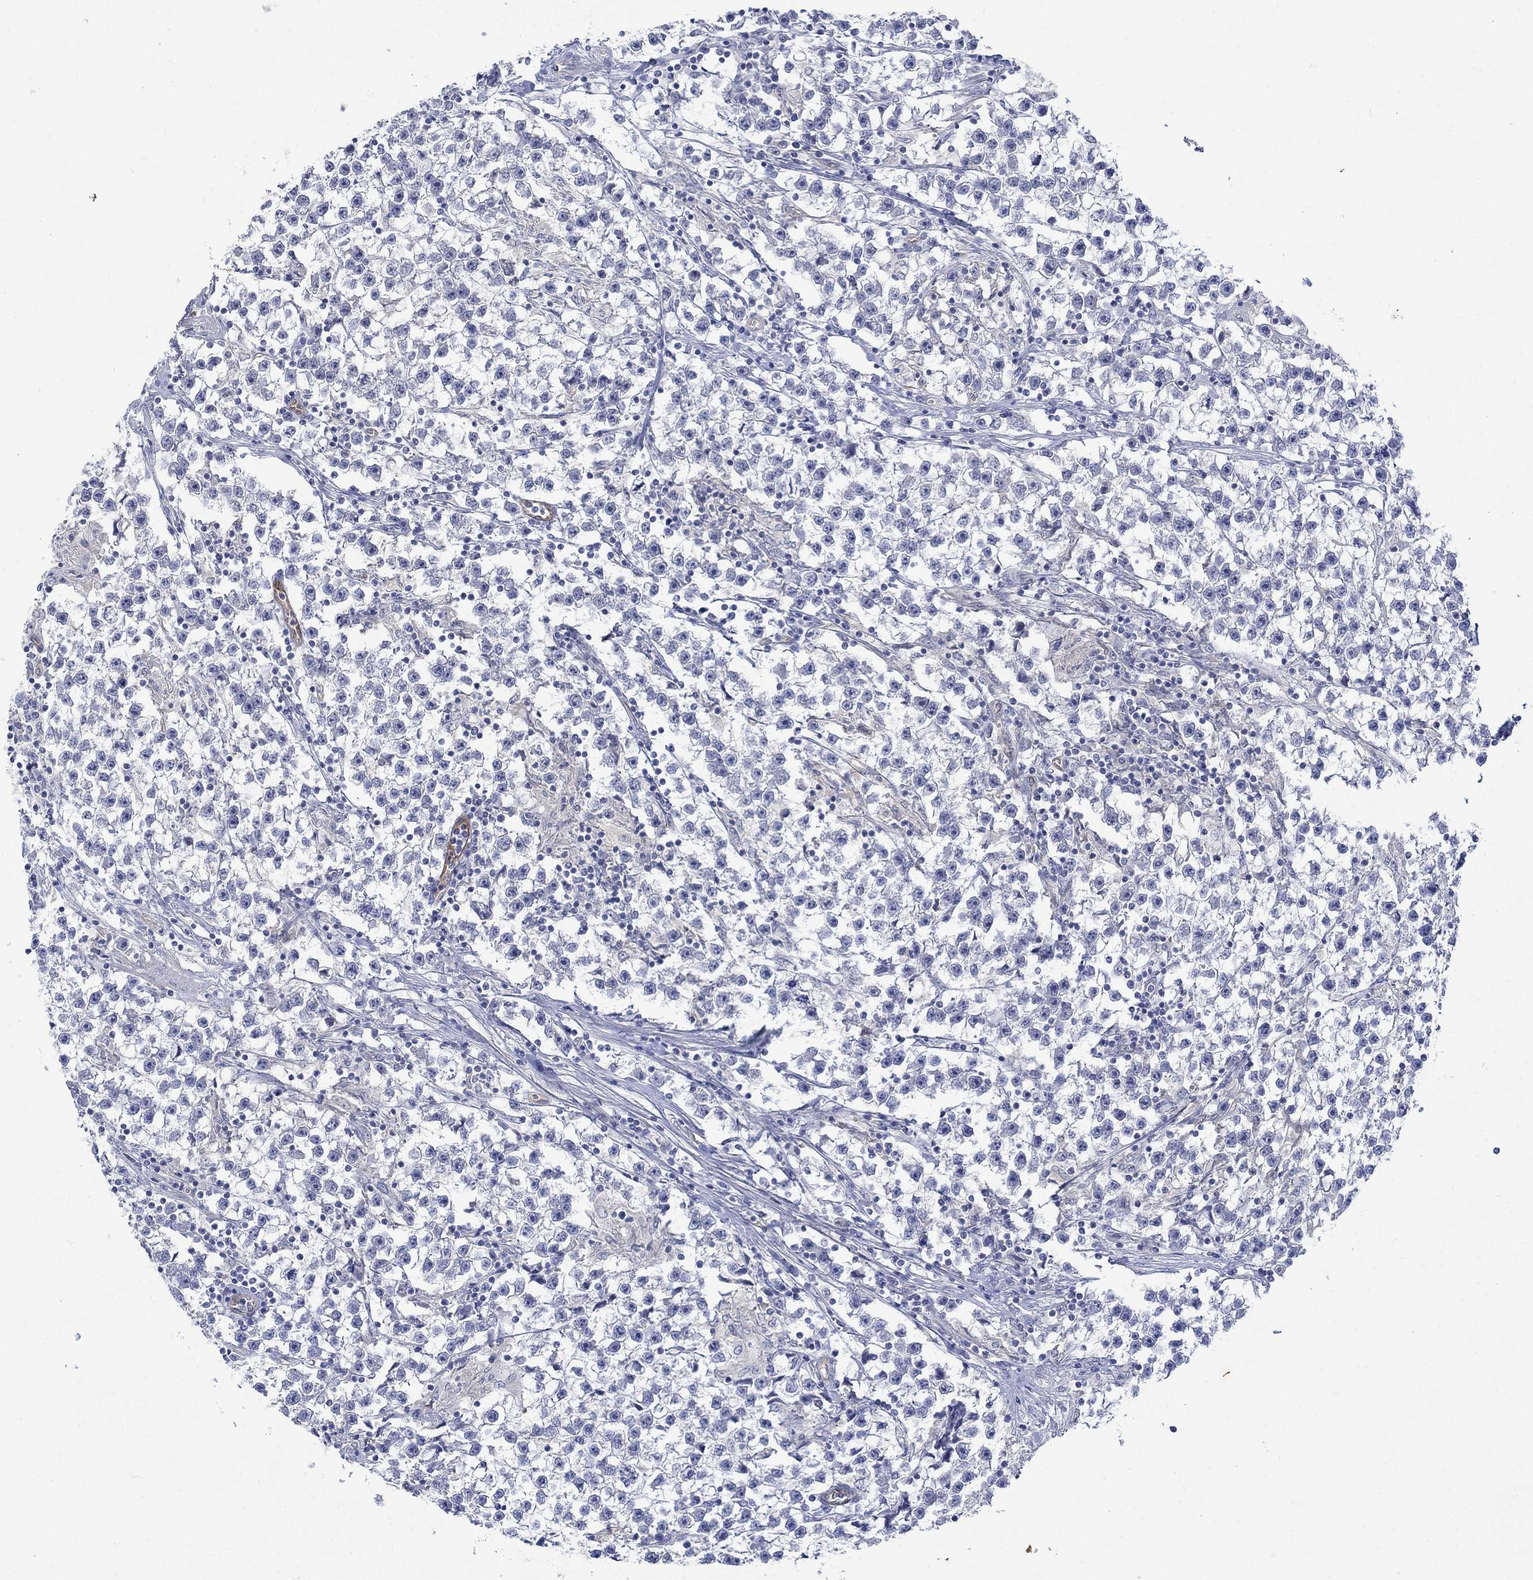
{"staining": {"intensity": "negative", "quantity": "none", "location": "none"}, "tissue": "testis cancer", "cell_type": "Tumor cells", "image_type": "cancer", "snomed": [{"axis": "morphology", "description": "Seminoma, NOS"}, {"axis": "topography", "description": "Testis"}], "caption": "Human testis cancer (seminoma) stained for a protein using immunohistochemistry (IHC) shows no staining in tumor cells.", "gene": "TGM2", "patient": {"sex": "male", "age": 59}}